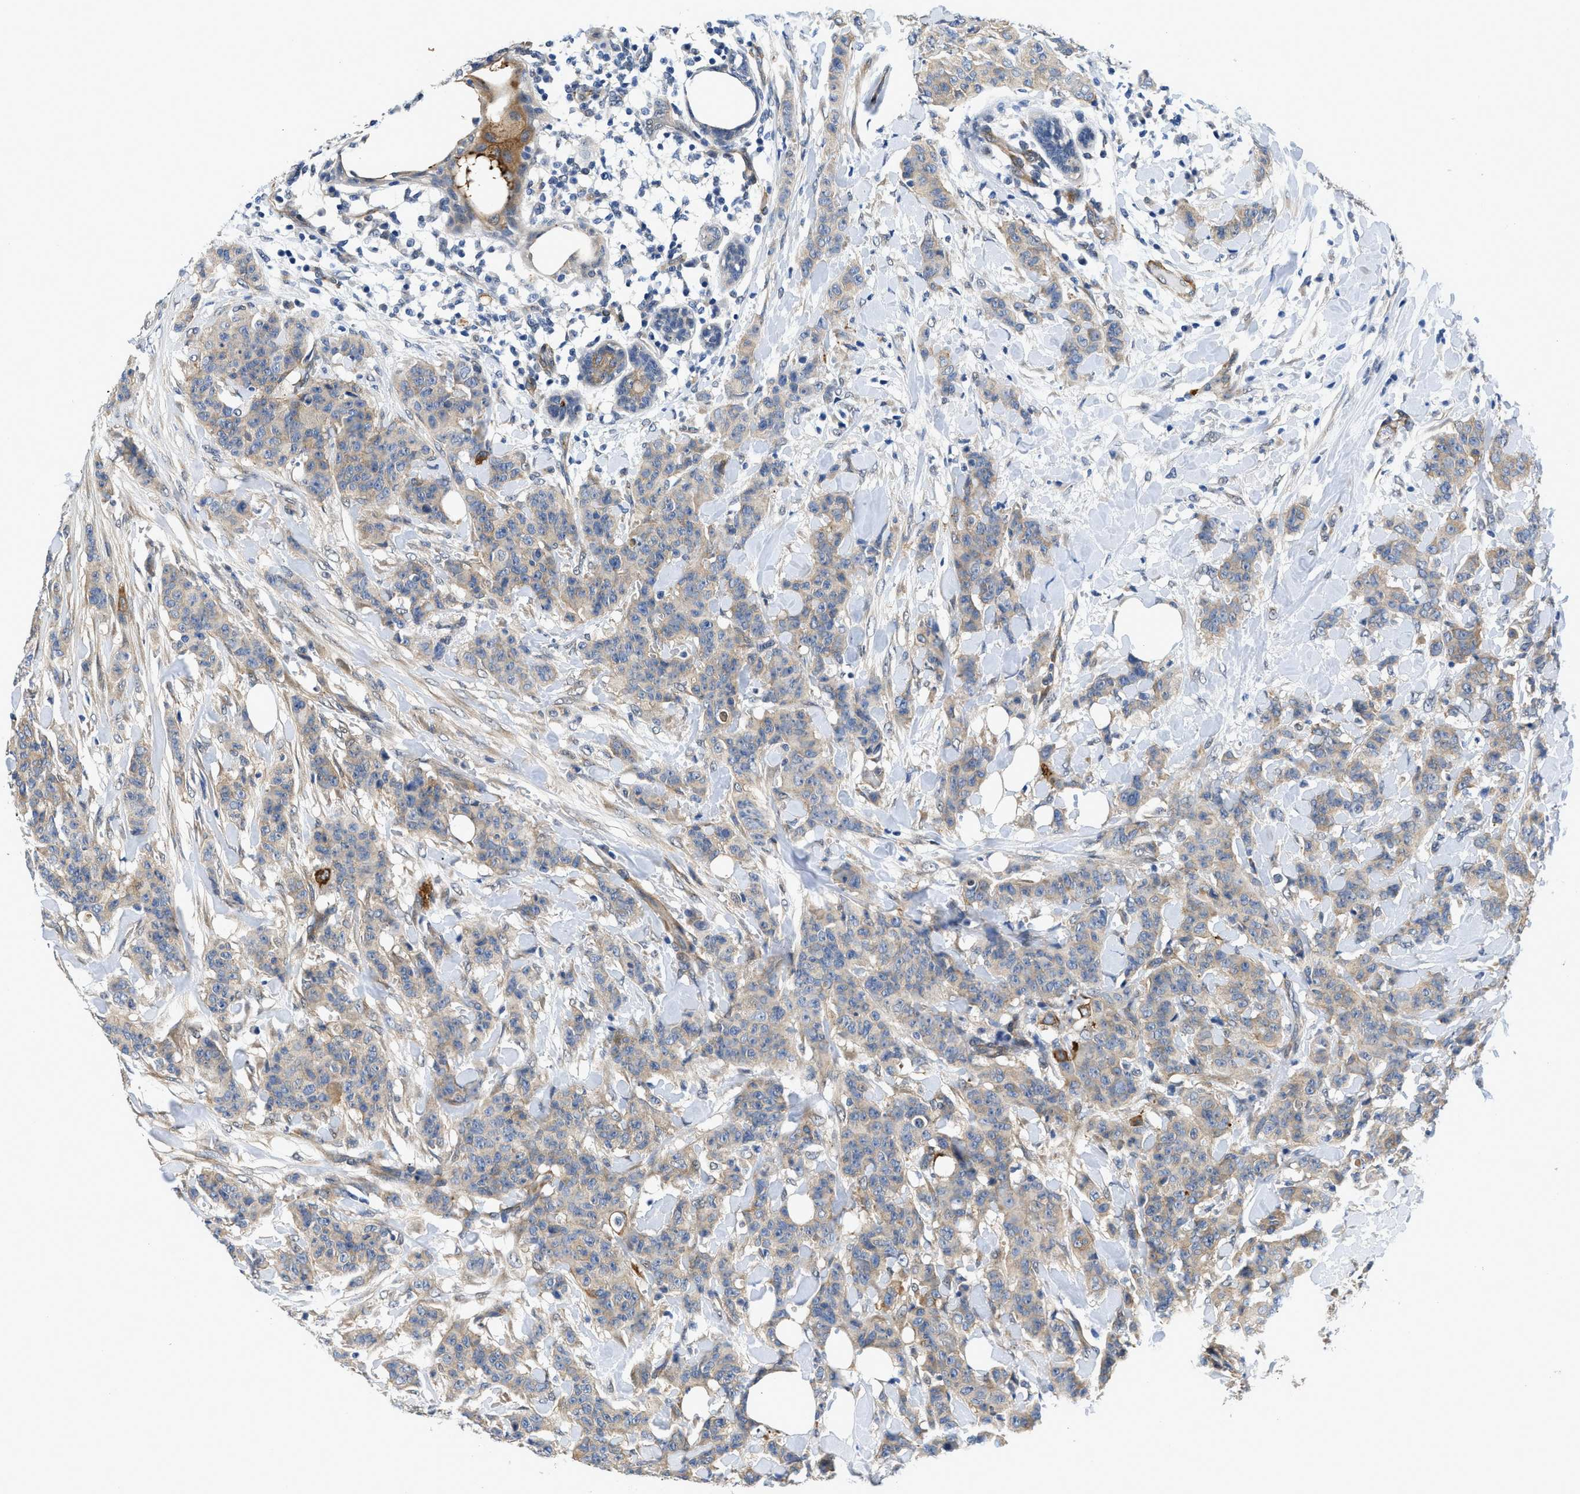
{"staining": {"intensity": "weak", "quantity": "25%-75%", "location": "cytoplasmic/membranous"}, "tissue": "breast cancer", "cell_type": "Tumor cells", "image_type": "cancer", "snomed": [{"axis": "morphology", "description": "Normal tissue, NOS"}, {"axis": "morphology", "description": "Duct carcinoma"}, {"axis": "topography", "description": "Breast"}], "caption": "DAB immunohistochemical staining of human breast cancer shows weak cytoplasmic/membranous protein expression in approximately 25%-75% of tumor cells. The staining is performed using DAB brown chromogen to label protein expression. The nuclei are counter-stained blue using hematoxylin.", "gene": "RAPH1", "patient": {"sex": "female", "age": 40}}